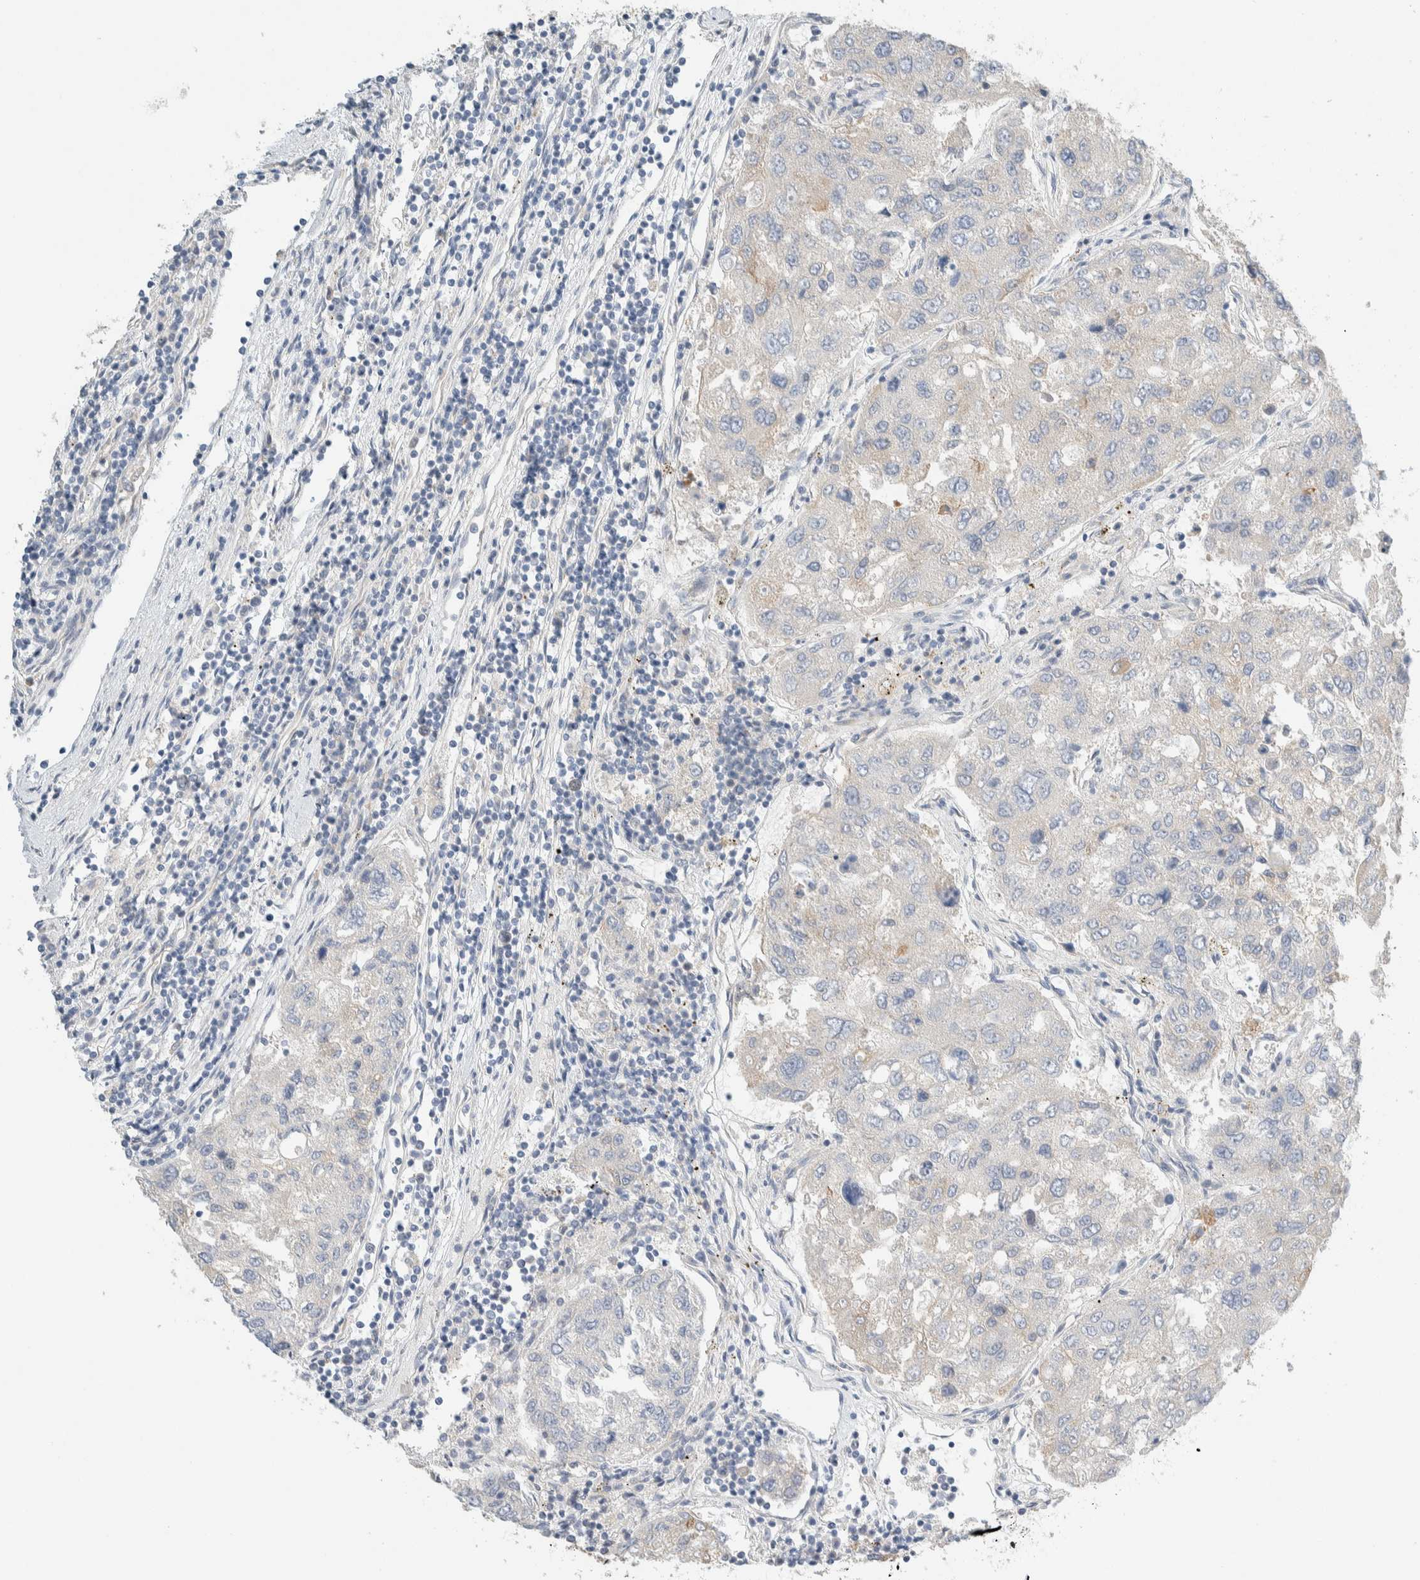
{"staining": {"intensity": "negative", "quantity": "none", "location": "none"}, "tissue": "urothelial cancer", "cell_type": "Tumor cells", "image_type": "cancer", "snomed": [{"axis": "morphology", "description": "Urothelial carcinoma, High grade"}, {"axis": "topography", "description": "Lymph node"}, {"axis": "topography", "description": "Urinary bladder"}], "caption": "There is no significant positivity in tumor cells of high-grade urothelial carcinoma. (DAB (3,3'-diaminobenzidine) immunohistochemistry with hematoxylin counter stain).", "gene": "TMEM184B", "patient": {"sex": "male", "age": 51}}